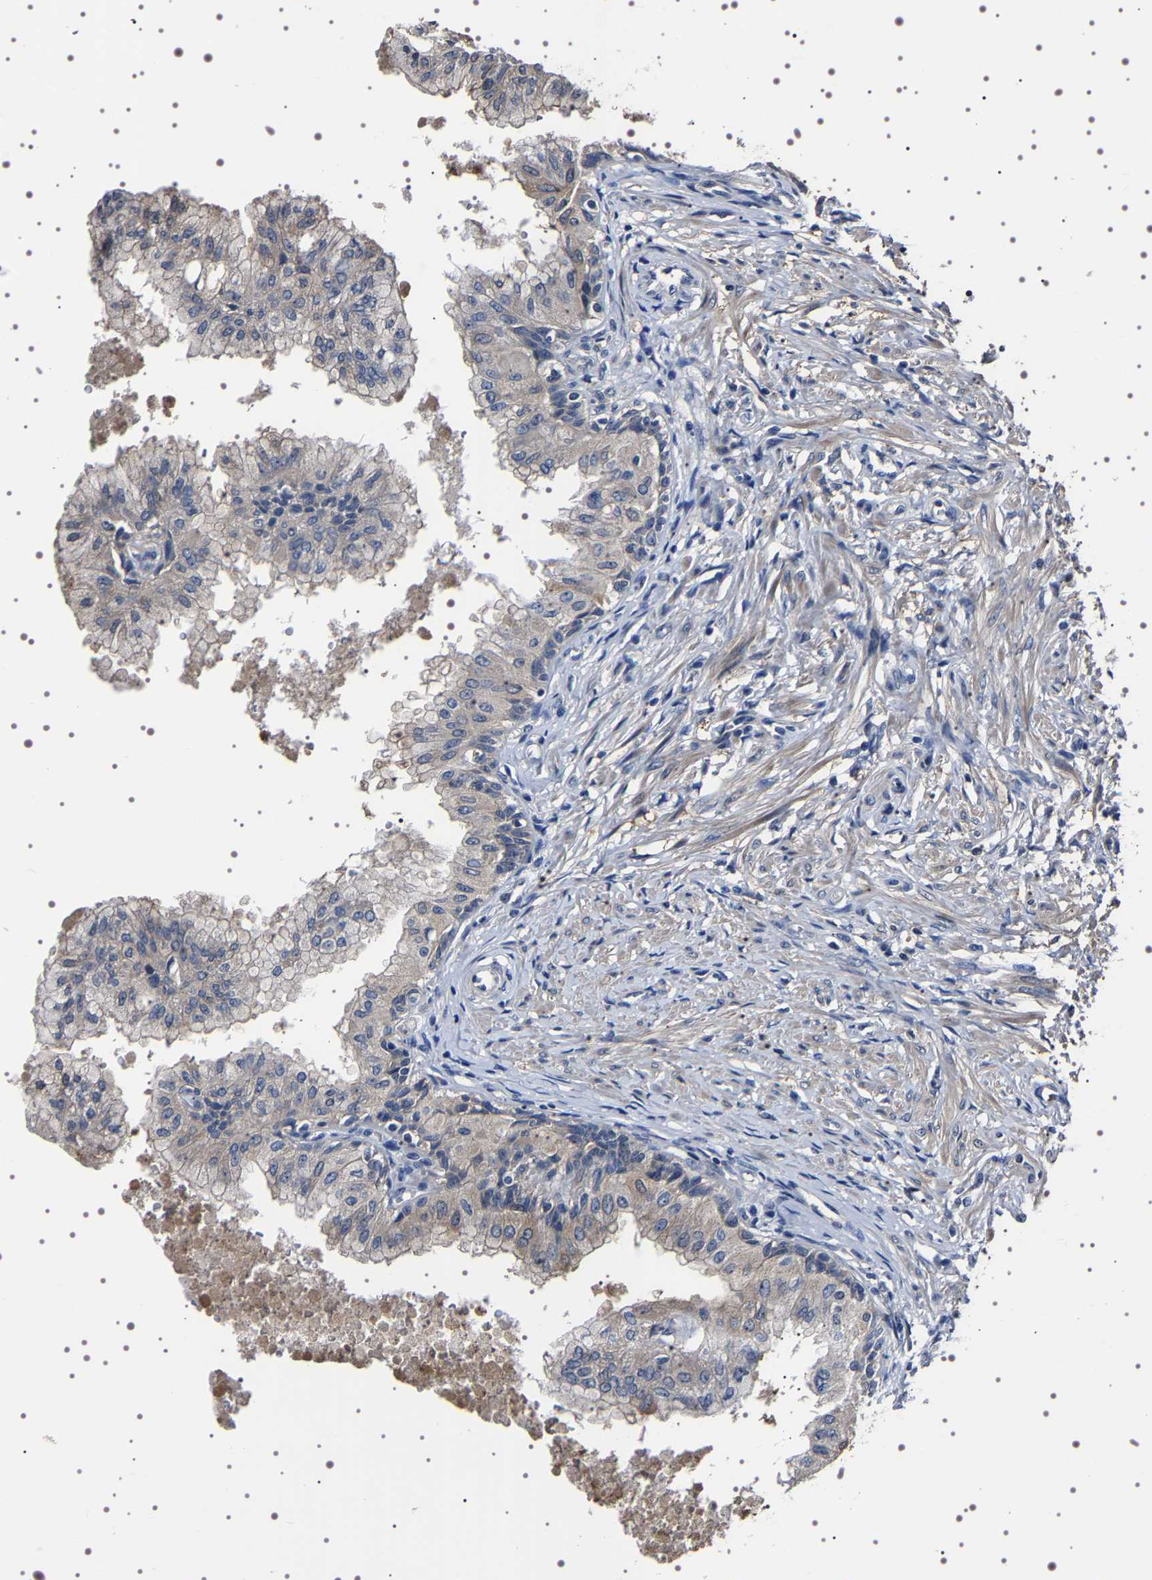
{"staining": {"intensity": "weak", "quantity": "<25%", "location": "cytoplasmic/membranous"}, "tissue": "prostate", "cell_type": "Glandular cells", "image_type": "normal", "snomed": [{"axis": "morphology", "description": "Normal tissue, NOS"}, {"axis": "topography", "description": "Prostate"}, {"axis": "topography", "description": "Seminal veicle"}], "caption": "Unremarkable prostate was stained to show a protein in brown. There is no significant positivity in glandular cells.", "gene": "TARBP1", "patient": {"sex": "male", "age": 60}}